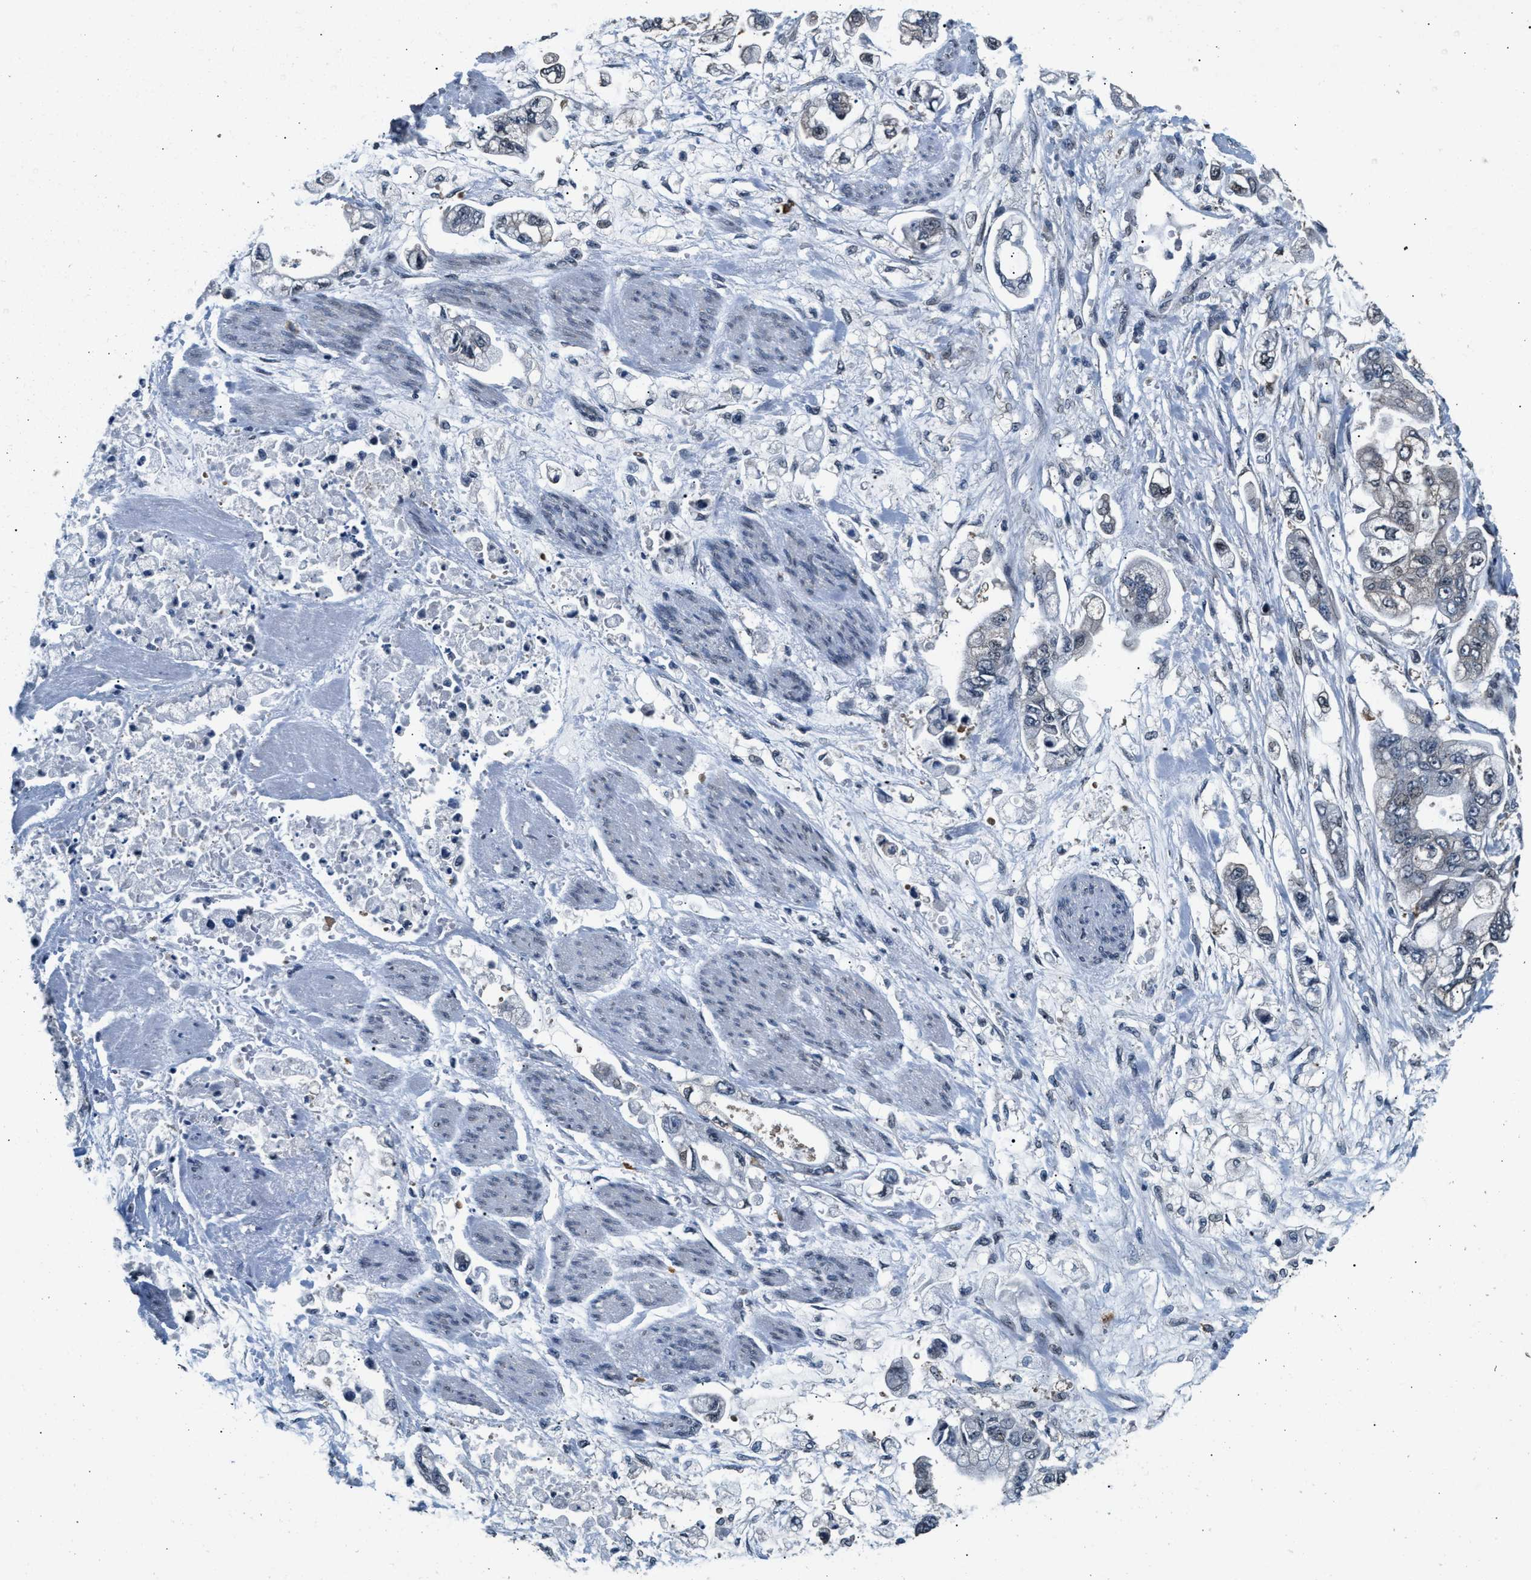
{"staining": {"intensity": "weak", "quantity": "<25%", "location": "nuclear"}, "tissue": "stomach cancer", "cell_type": "Tumor cells", "image_type": "cancer", "snomed": [{"axis": "morphology", "description": "Normal tissue, NOS"}, {"axis": "morphology", "description": "Adenocarcinoma, NOS"}, {"axis": "topography", "description": "Stomach"}], "caption": "Stomach adenocarcinoma stained for a protein using immunohistochemistry (IHC) exhibits no expression tumor cells.", "gene": "RBM33", "patient": {"sex": "male", "age": 62}}